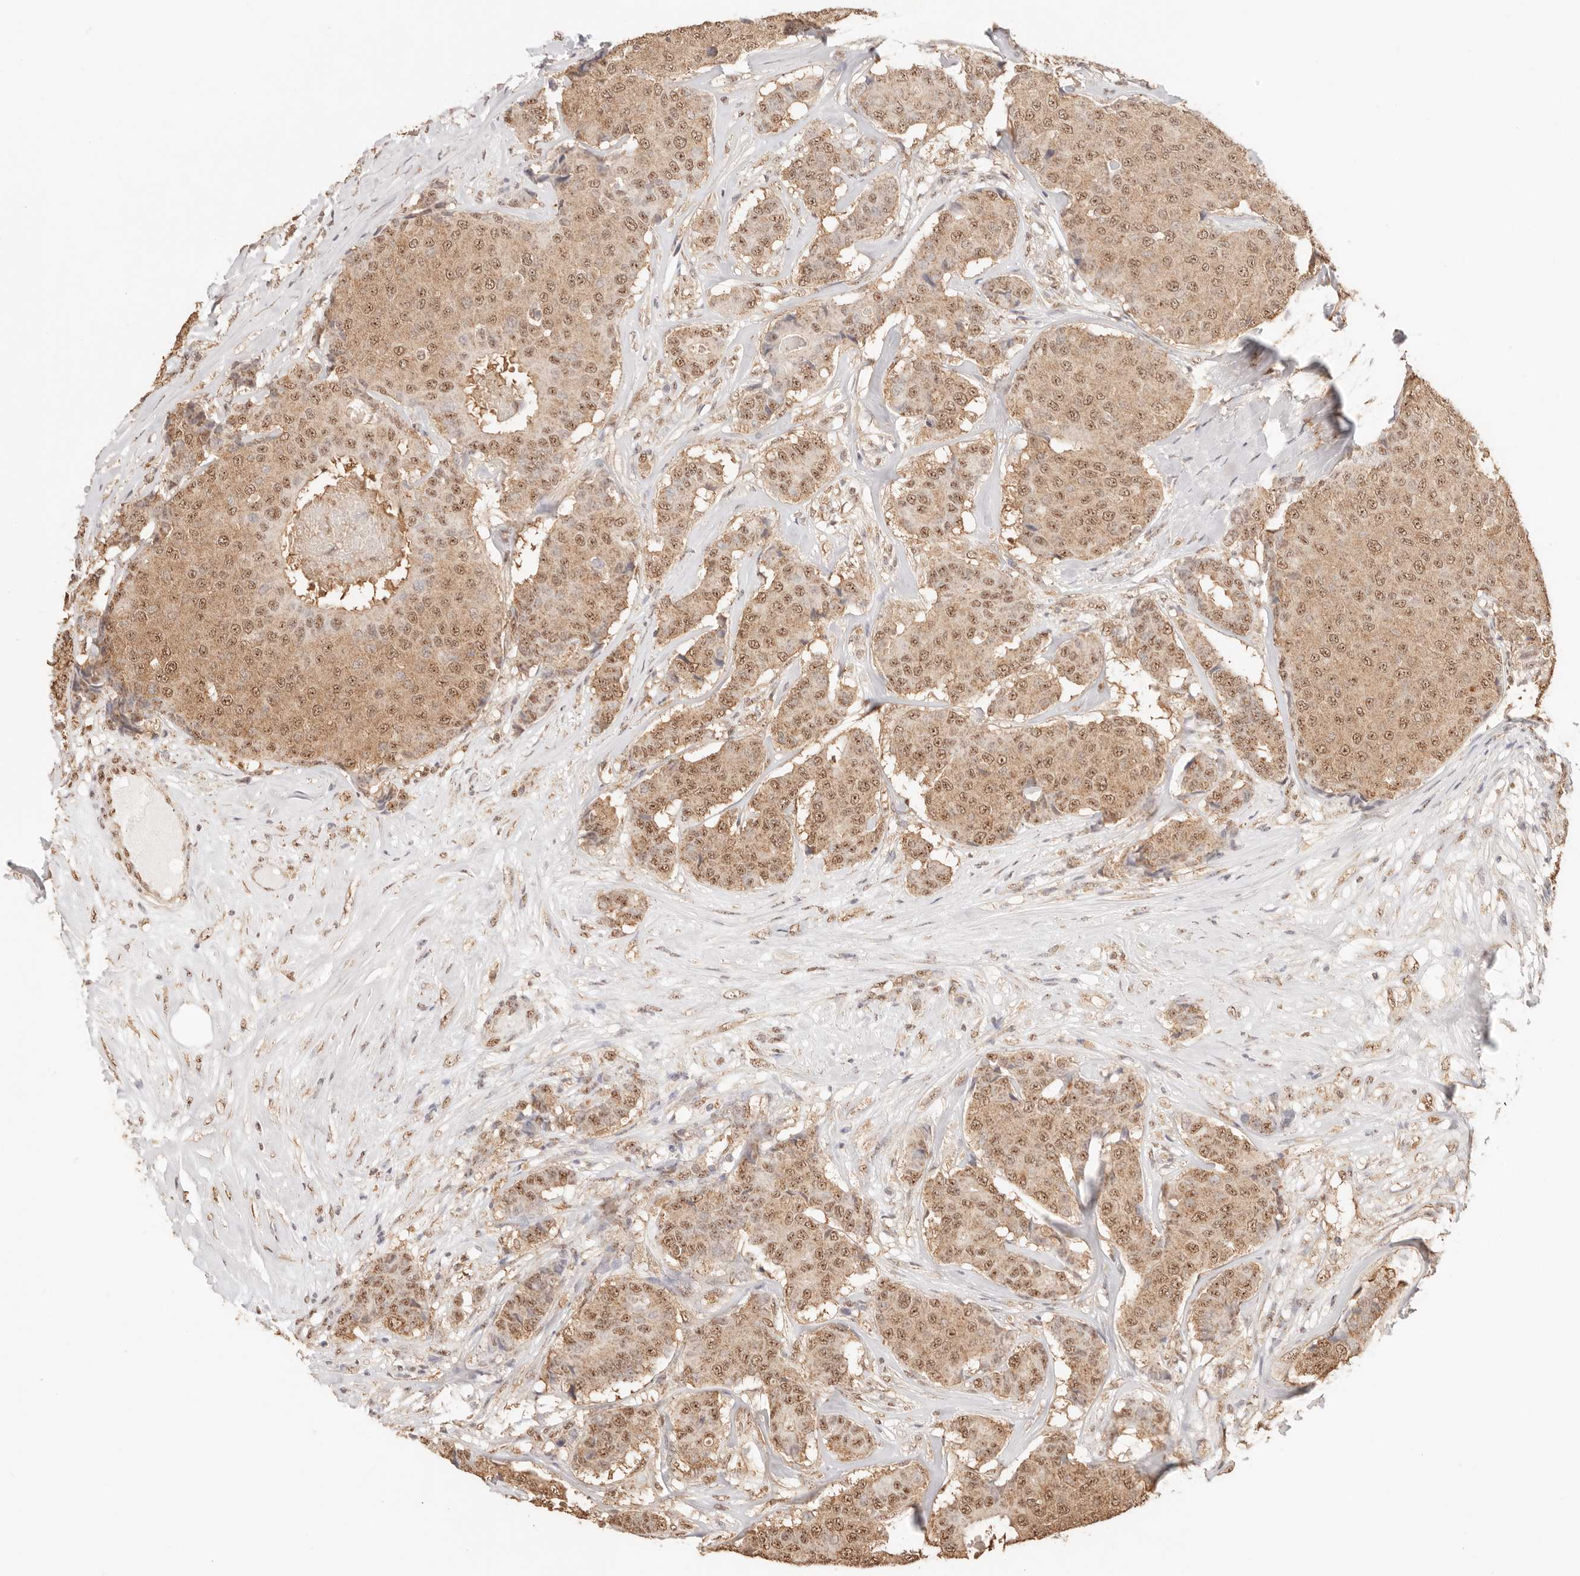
{"staining": {"intensity": "moderate", "quantity": ">75%", "location": "cytoplasmic/membranous,nuclear"}, "tissue": "breast cancer", "cell_type": "Tumor cells", "image_type": "cancer", "snomed": [{"axis": "morphology", "description": "Duct carcinoma"}, {"axis": "topography", "description": "Breast"}], "caption": "Breast cancer stained with DAB immunohistochemistry displays medium levels of moderate cytoplasmic/membranous and nuclear expression in about >75% of tumor cells. The staining was performed using DAB (3,3'-diaminobenzidine) to visualize the protein expression in brown, while the nuclei were stained in blue with hematoxylin (Magnification: 20x).", "gene": "IL1R2", "patient": {"sex": "female", "age": 75}}